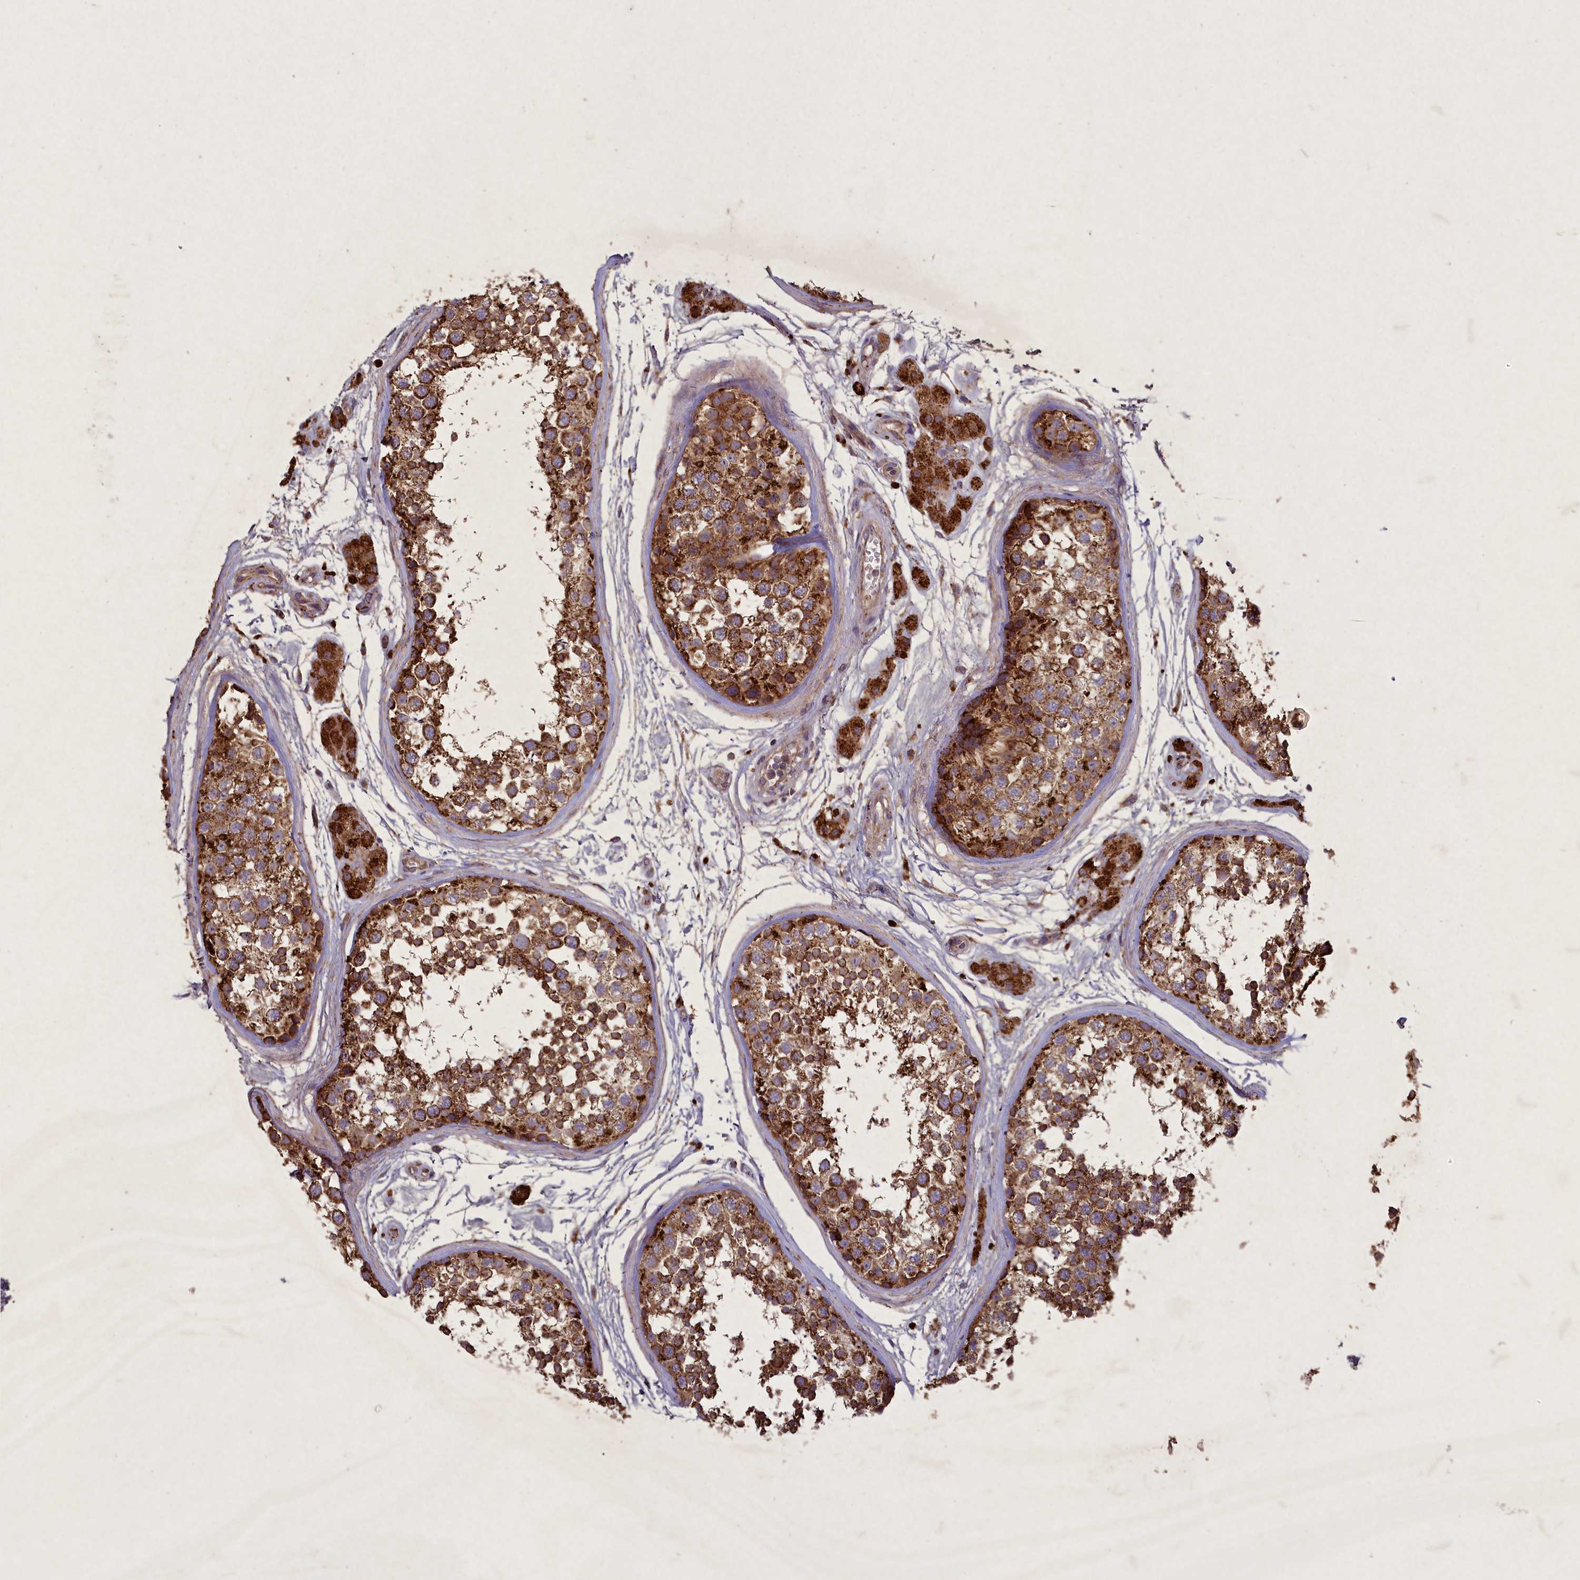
{"staining": {"intensity": "moderate", "quantity": ">75%", "location": "cytoplasmic/membranous"}, "tissue": "testis", "cell_type": "Cells in seminiferous ducts", "image_type": "normal", "snomed": [{"axis": "morphology", "description": "Normal tissue, NOS"}, {"axis": "topography", "description": "Testis"}], "caption": "Immunohistochemistry of normal testis exhibits medium levels of moderate cytoplasmic/membranous positivity in approximately >75% of cells in seminiferous ducts.", "gene": "CIAO2B", "patient": {"sex": "male", "age": 56}}